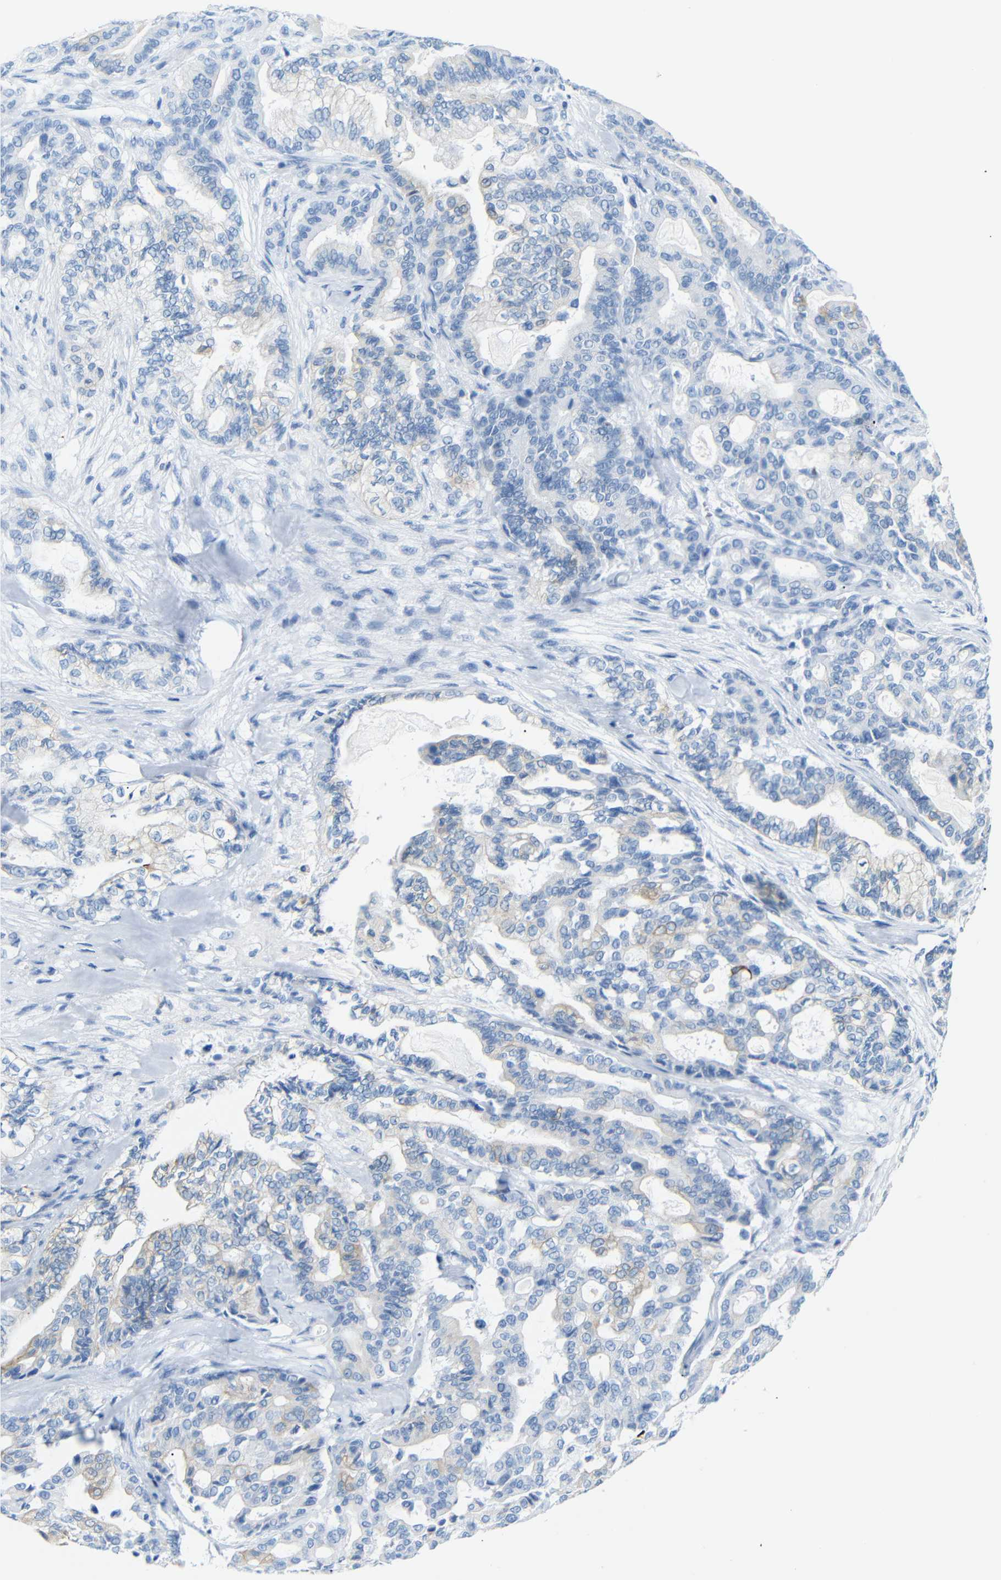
{"staining": {"intensity": "moderate", "quantity": "25%-75%", "location": "cytoplasmic/membranous"}, "tissue": "pancreatic cancer", "cell_type": "Tumor cells", "image_type": "cancer", "snomed": [{"axis": "morphology", "description": "Adenocarcinoma, NOS"}, {"axis": "topography", "description": "Pancreas"}], "caption": "Immunohistochemistry micrograph of neoplastic tissue: adenocarcinoma (pancreatic) stained using immunohistochemistry reveals medium levels of moderate protein expression localized specifically in the cytoplasmic/membranous of tumor cells, appearing as a cytoplasmic/membranous brown color.", "gene": "DYNAP", "patient": {"sex": "male", "age": 63}}